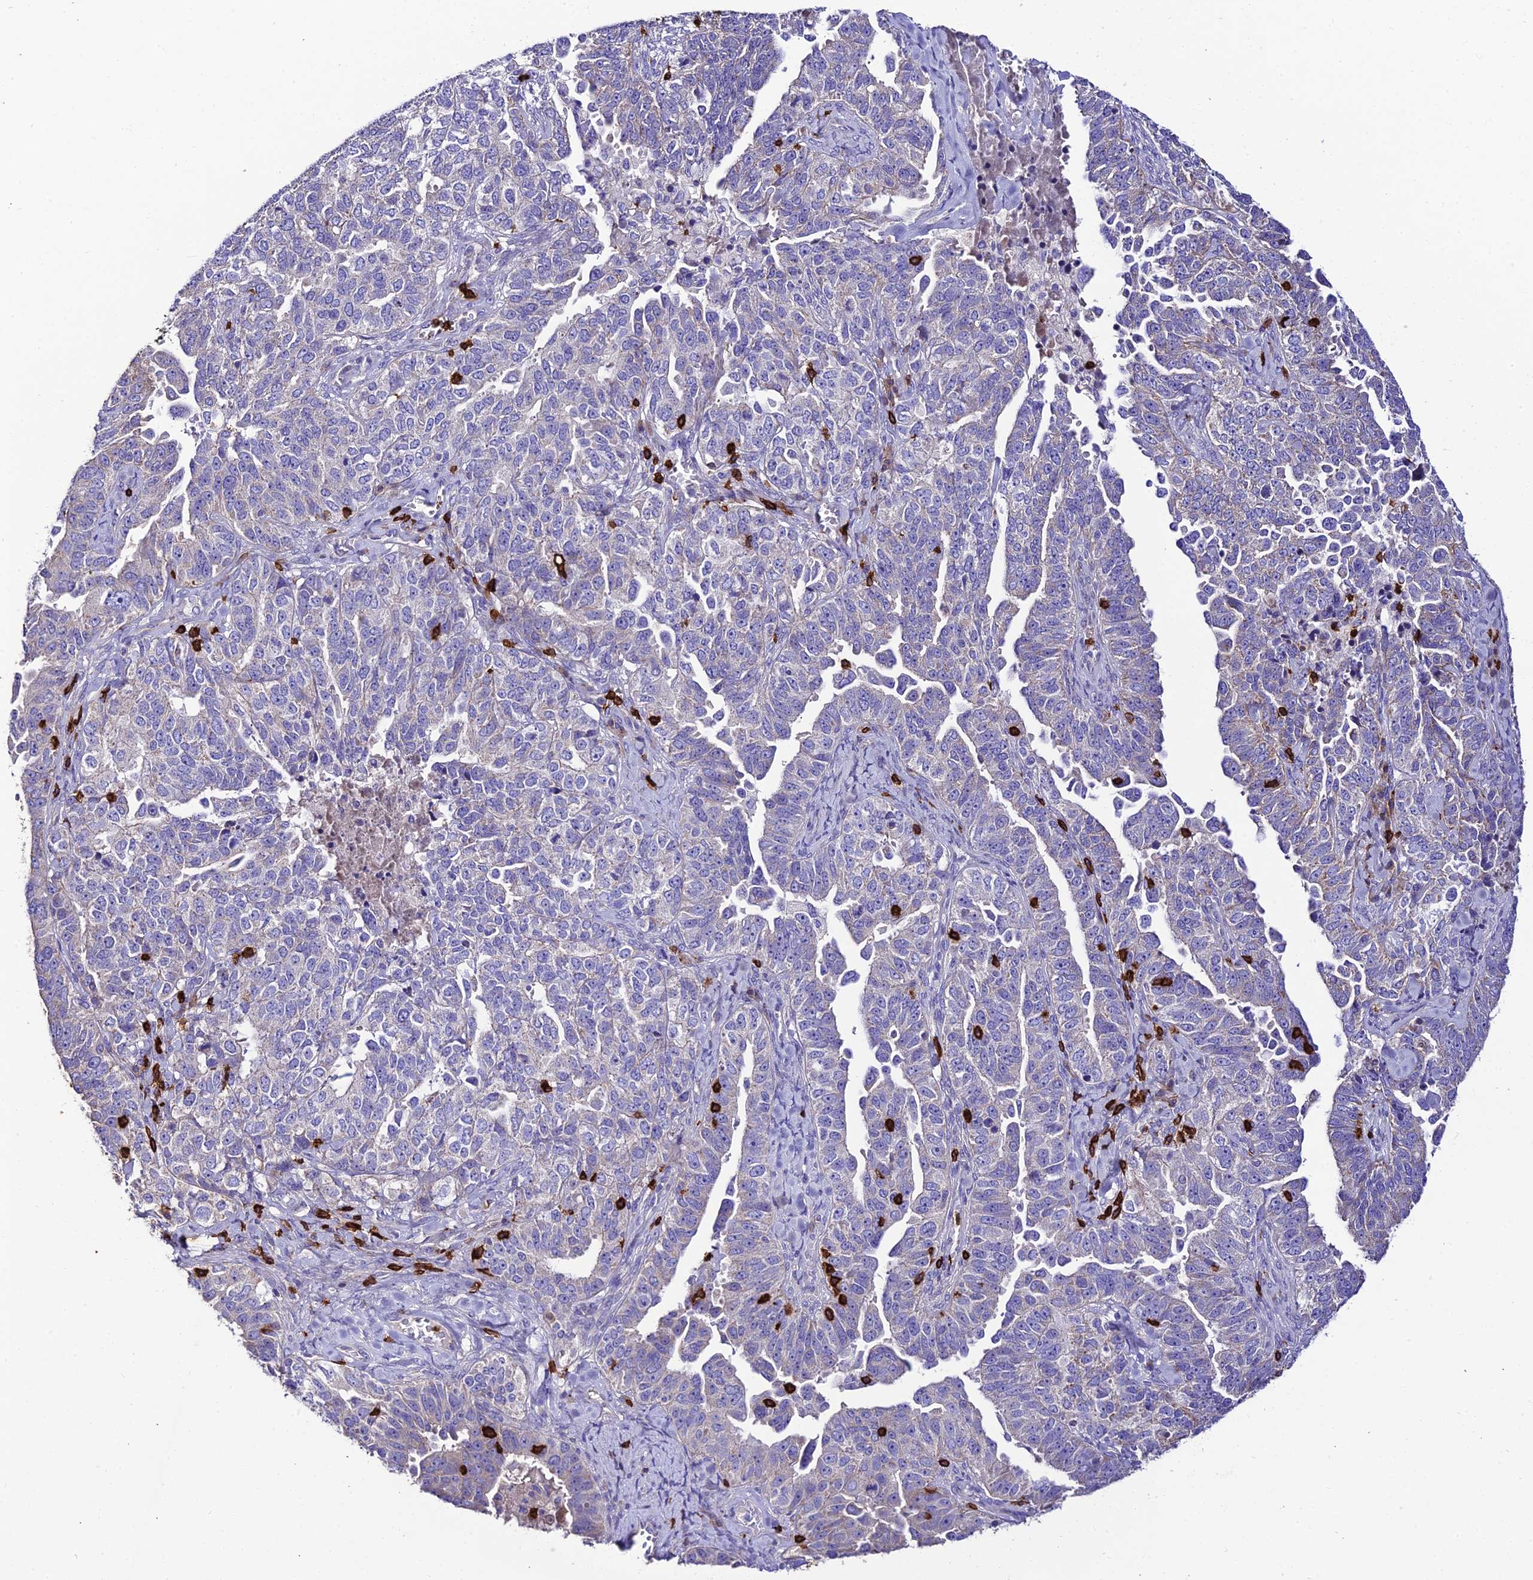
{"staining": {"intensity": "negative", "quantity": "none", "location": "none"}, "tissue": "ovarian cancer", "cell_type": "Tumor cells", "image_type": "cancer", "snomed": [{"axis": "morphology", "description": "Carcinoma, endometroid"}, {"axis": "topography", "description": "Ovary"}], "caption": "DAB (3,3'-diaminobenzidine) immunohistochemical staining of human ovarian cancer (endometroid carcinoma) displays no significant staining in tumor cells.", "gene": "PTPRCAP", "patient": {"sex": "female", "age": 62}}